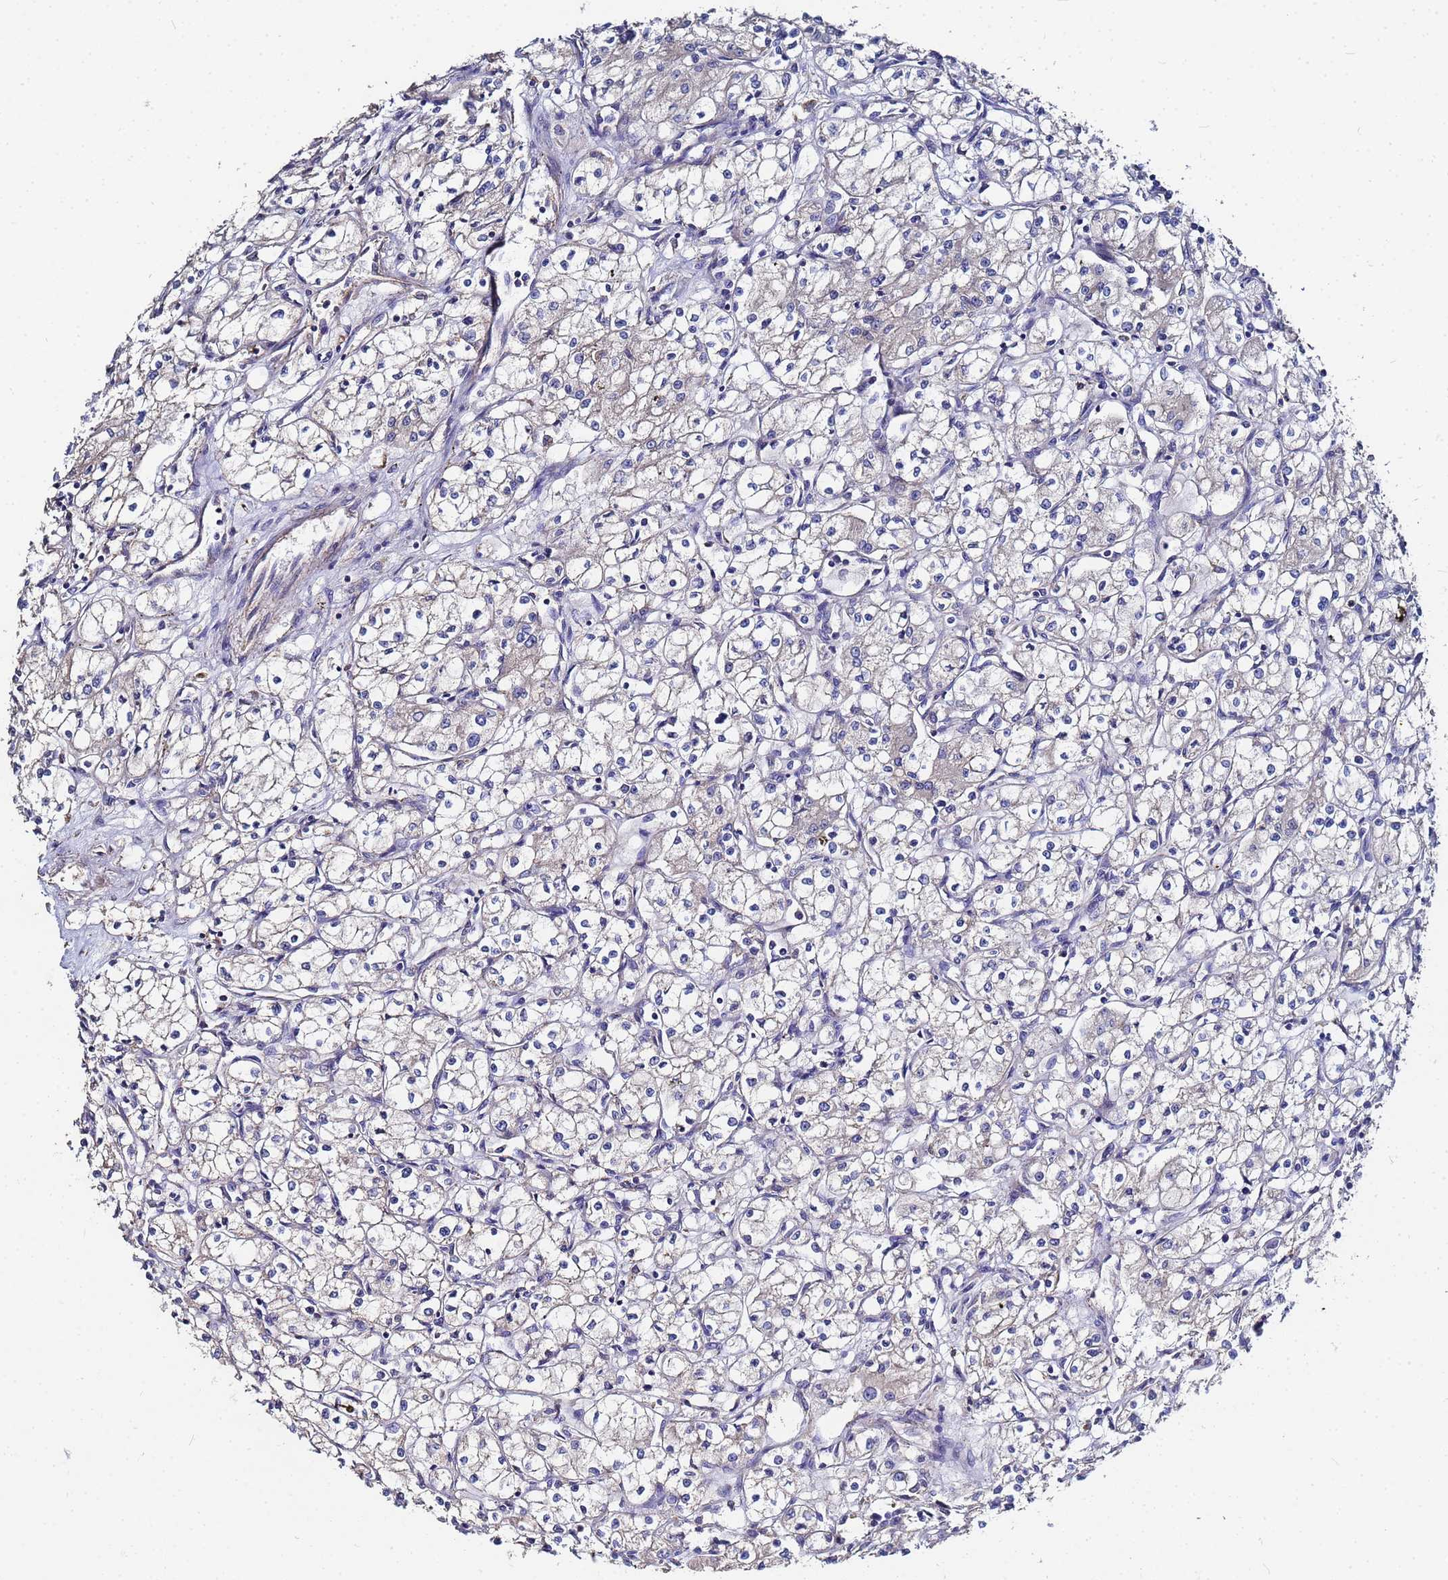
{"staining": {"intensity": "negative", "quantity": "none", "location": "none"}, "tissue": "renal cancer", "cell_type": "Tumor cells", "image_type": "cancer", "snomed": [{"axis": "morphology", "description": "Adenocarcinoma, NOS"}, {"axis": "topography", "description": "Kidney"}], "caption": "Immunohistochemistry (IHC) photomicrograph of neoplastic tissue: renal cancer (adenocarcinoma) stained with DAB displays no significant protein positivity in tumor cells.", "gene": "TCP10L", "patient": {"sex": "male", "age": 59}}